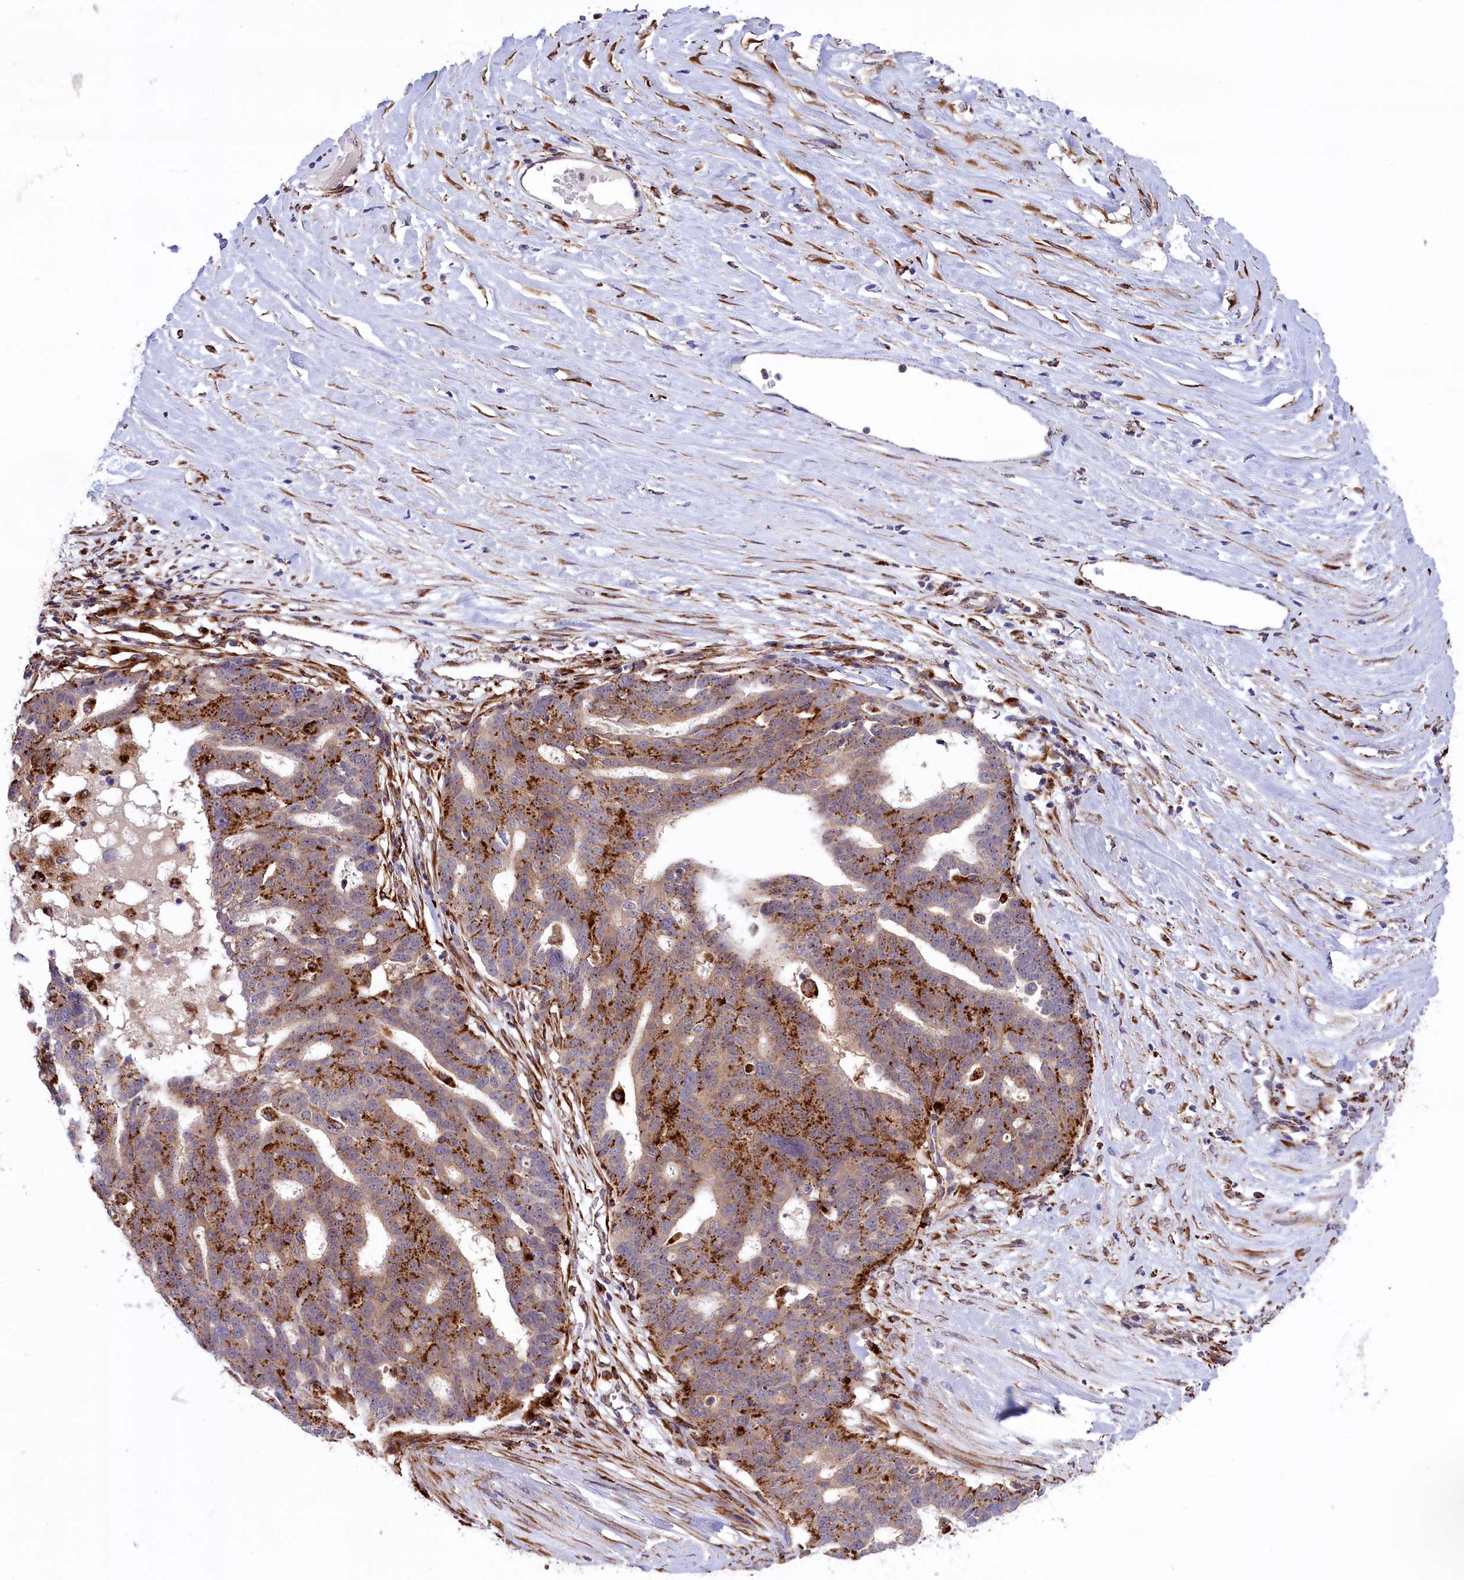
{"staining": {"intensity": "moderate", "quantity": "25%-75%", "location": "cytoplasmic/membranous"}, "tissue": "ovarian cancer", "cell_type": "Tumor cells", "image_type": "cancer", "snomed": [{"axis": "morphology", "description": "Cystadenocarcinoma, serous, NOS"}, {"axis": "topography", "description": "Ovary"}], "caption": "Serous cystadenocarcinoma (ovarian) was stained to show a protein in brown. There is medium levels of moderate cytoplasmic/membranous positivity in about 25%-75% of tumor cells.", "gene": "MAN2B1", "patient": {"sex": "female", "age": 59}}